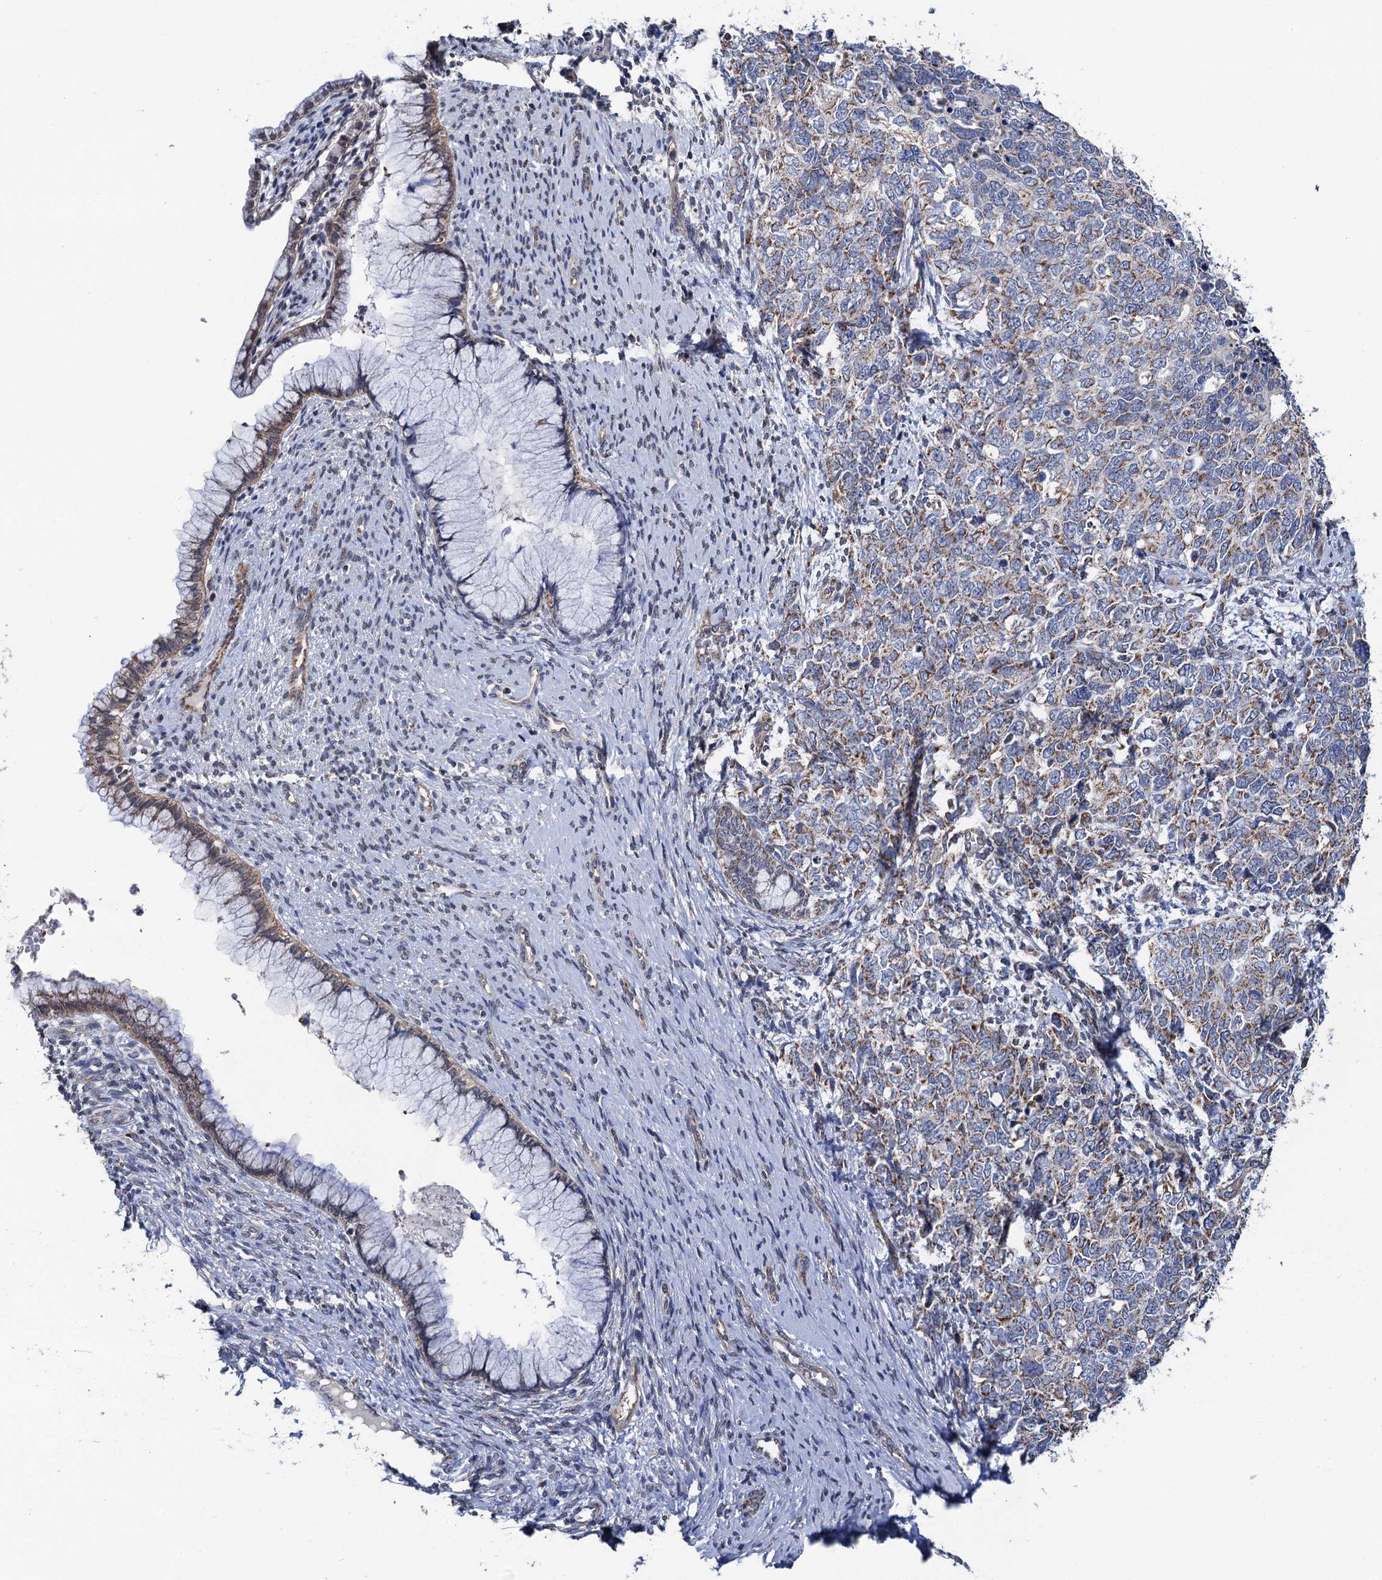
{"staining": {"intensity": "weak", "quantity": ">75%", "location": "cytoplasmic/membranous"}, "tissue": "cervical cancer", "cell_type": "Tumor cells", "image_type": "cancer", "snomed": [{"axis": "morphology", "description": "Squamous cell carcinoma, NOS"}, {"axis": "topography", "description": "Cervix"}], "caption": "IHC photomicrograph of cervical squamous cell carcinoma stained for a protein (brown), which exhibits low levels of weak cytoplasmic/membranous staining in about >75% of tumor cells.", "gene": "PTCD3", "patient": {"sex": "female", "age": 63}}